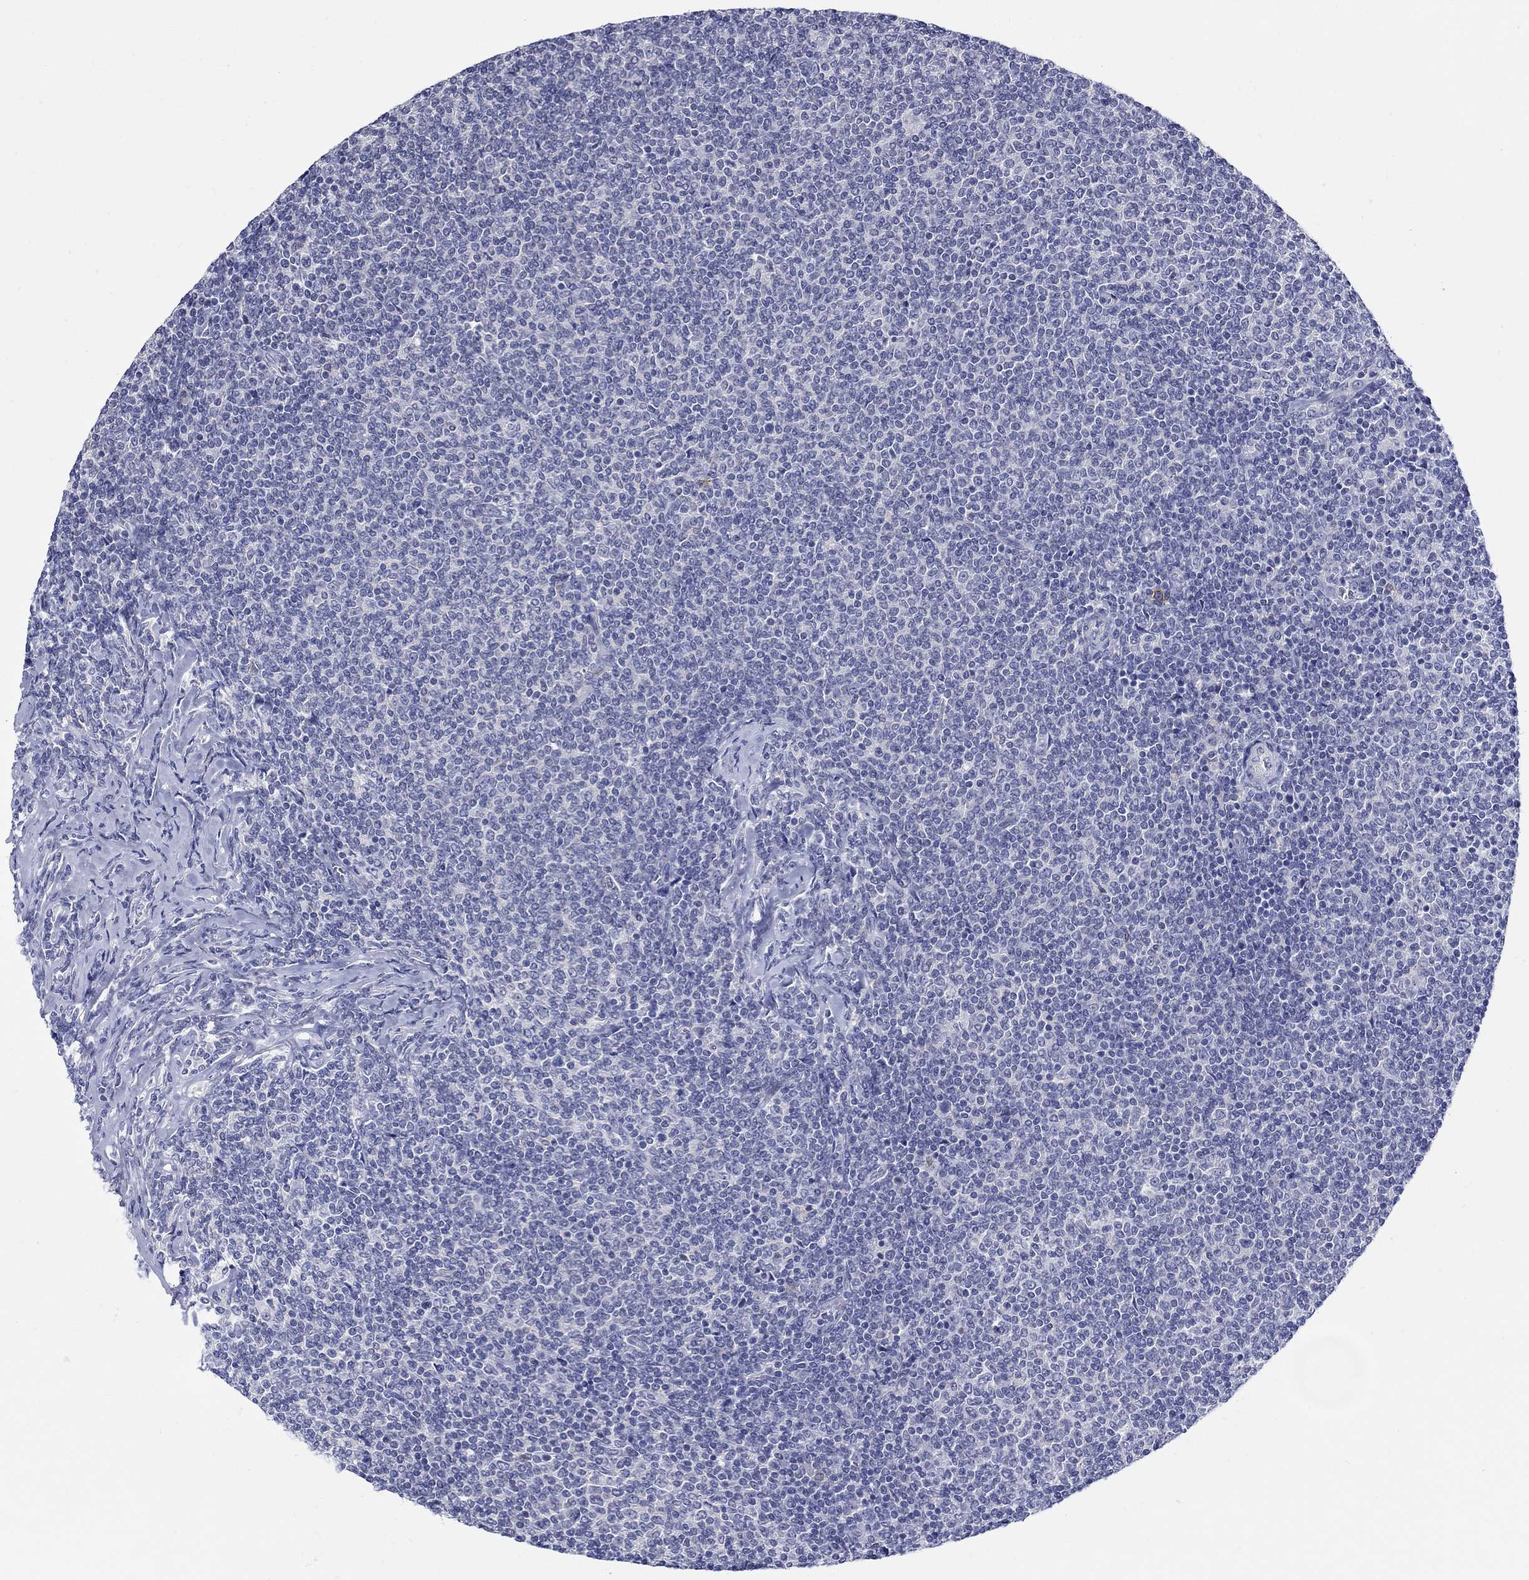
{"staining": {"intensity": "negative", "quantity": "none", "location": "none"}, "tissue": "lymphoma", "cell_type": "Tumor cells", "image_type": "cancer", "snomed": [{"axis": "morphology", "description": "Malignant lymphoma, non-Hodgkin's type, Low grade"}, {"axis": "topography", "description": "Lymph node"}], "caption": "Tumor cells show no significant protein expression in malignant lymphoma, non-Hodgkin's type (low-grade). (DAB immunohistochemistry (IHC) visualized using brightfield microscopy, high magnification).", "gene": "SLC30A3", "patient": {"sex": "male", "age": 52}}